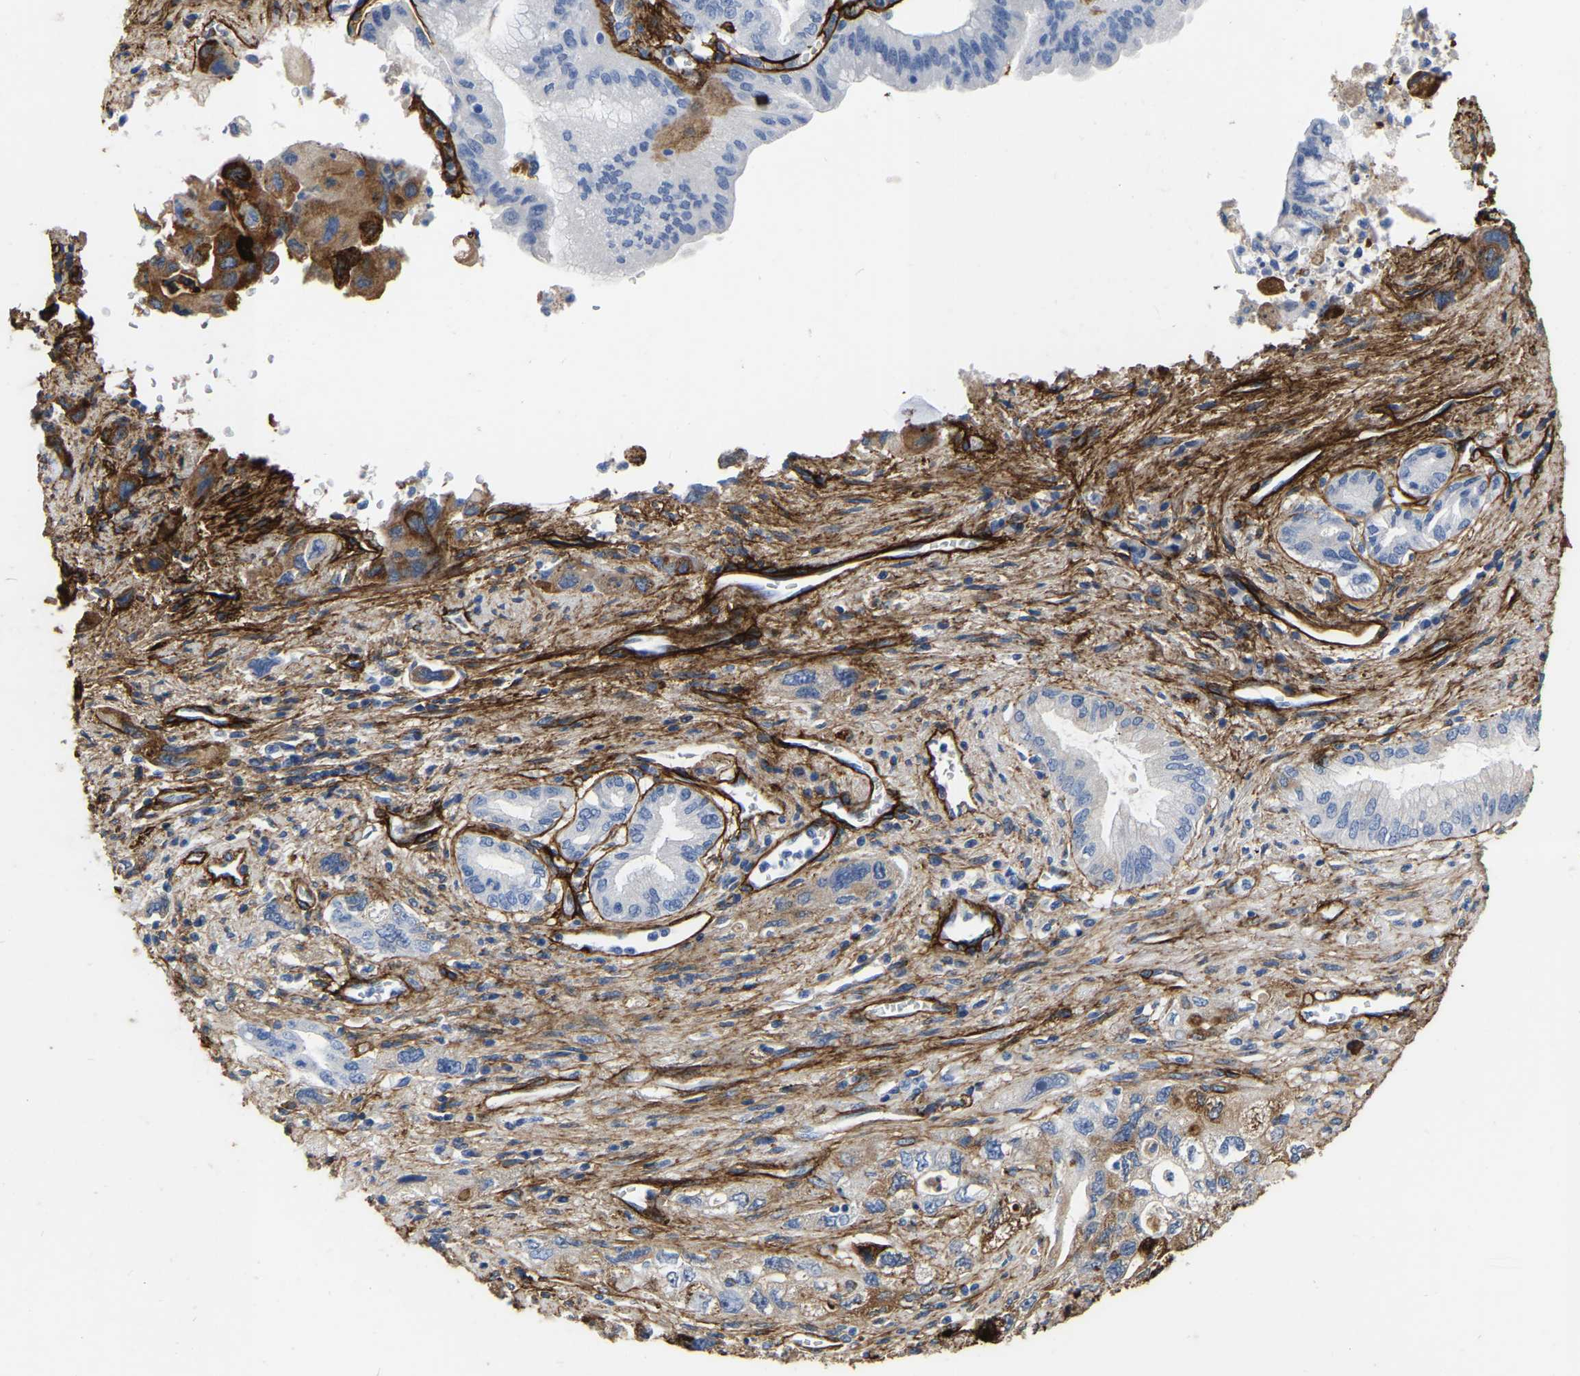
{"staining": {"intensity": "negative", "quantity": "none", "location": "none"}, "tissue": "pancreatic cancer", "cell_type": "Tumor cells", "image_type": "cancer", "snomed": [{"axis": "morphology", "description": "Adenocarcinoma, NOS"}, {"axis": "topography", "description": "Pancreas"}], "caption": "The photomicrograph demonstrates no significant positivity in tumor cells of pancreatic cancer. (DAB IHC with hematoxylin counter stain).", "gene": "COL6A1", "patient": {"sex": "female", "age": 73}}